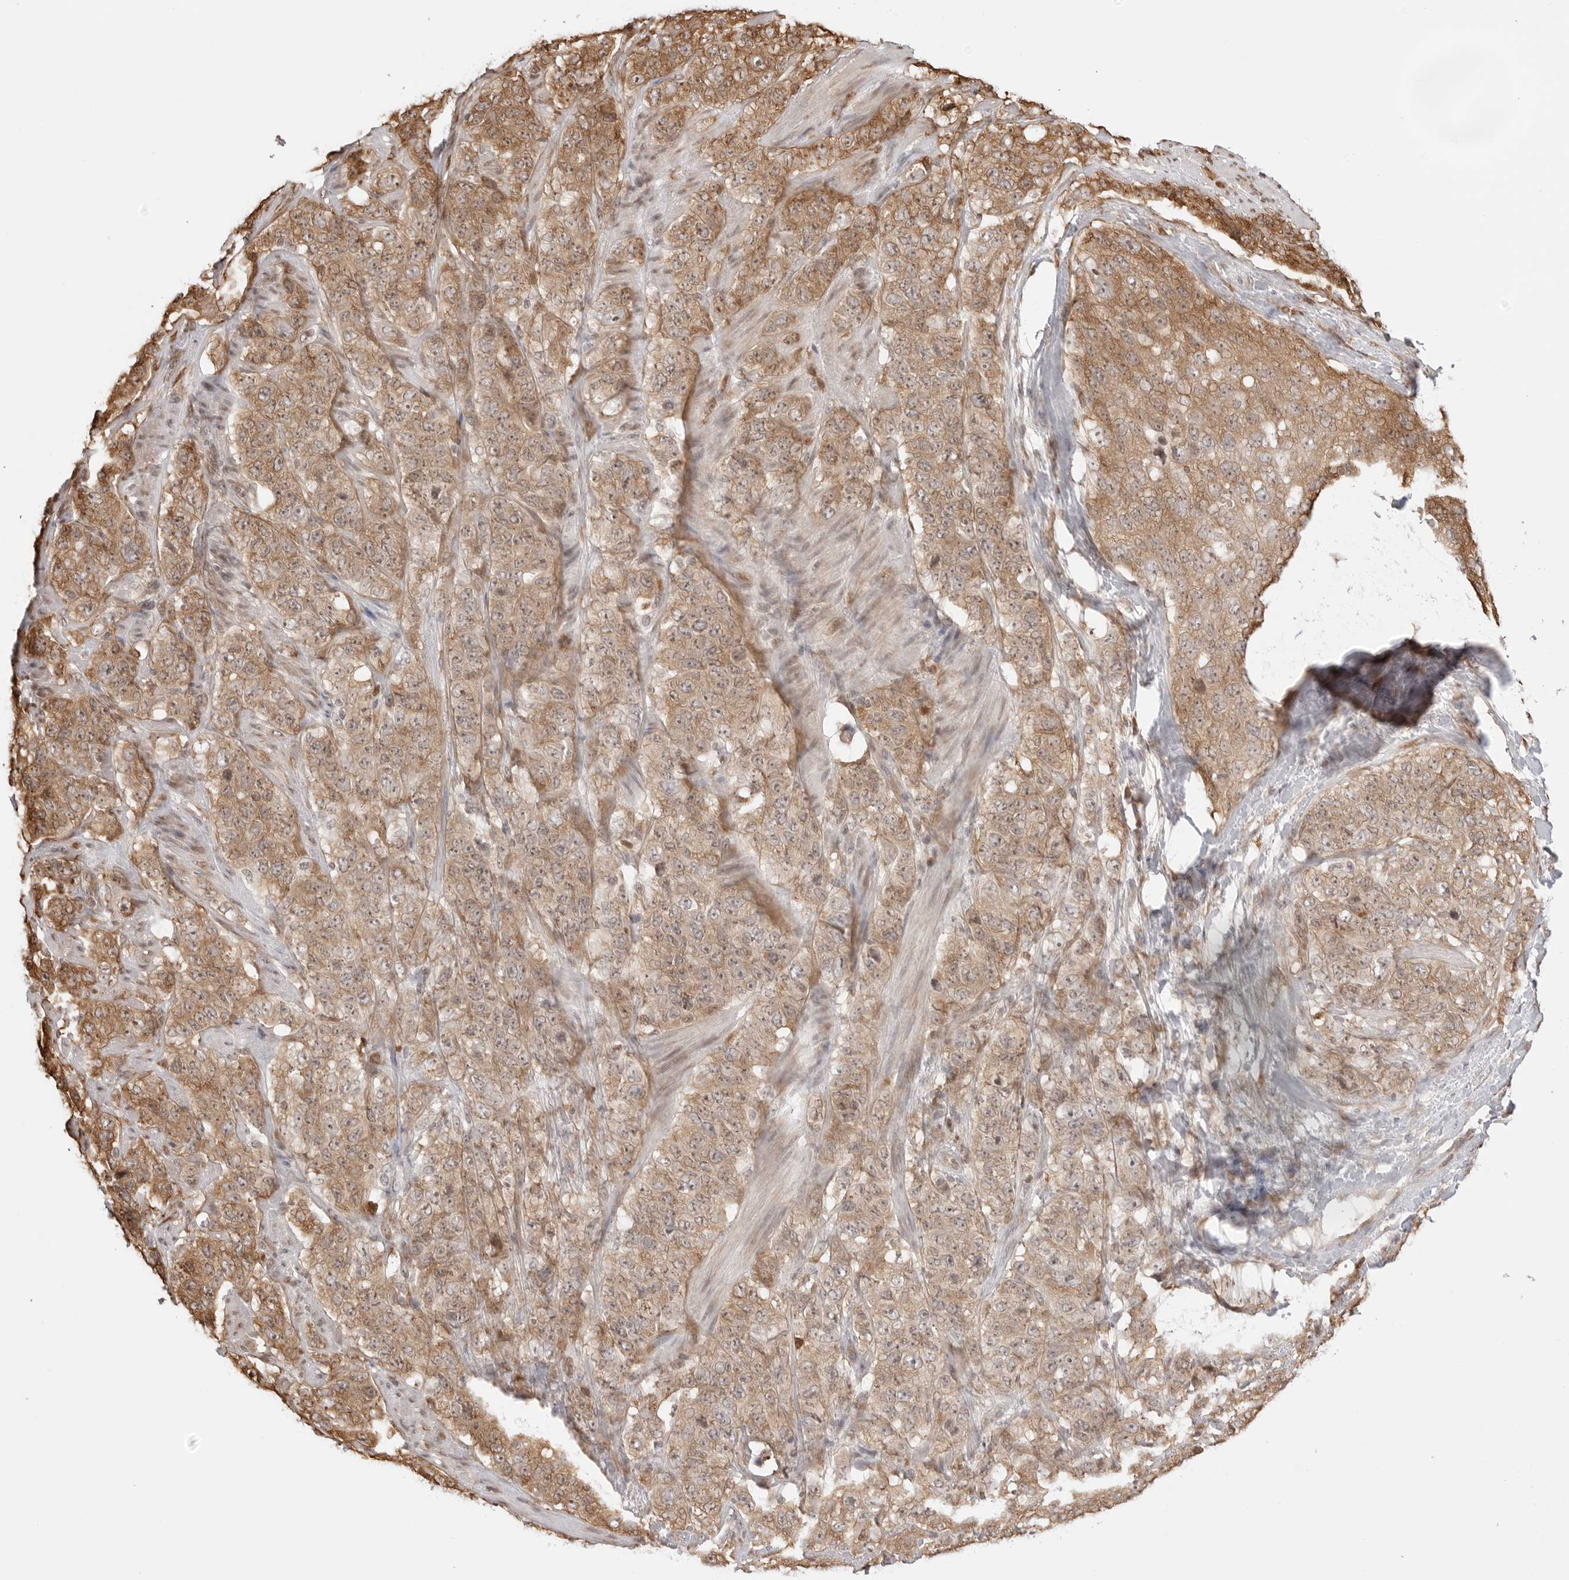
{"staining": {"intensity": "weak", "quantity": ">75%", "location": "cytoplasmic/membranous,nuclear"}, "tissue": "stomach cancer", "cell_type": "Tumor cells", "image_type": "cancer", "snomed": [{"axis": "morphology", "description": "Adenocarcinoma, NOS"}, {"axis": "topography", "description": "Stomach"}], "caption": "The histopathology image displays staining of adenocarcinoma (stomach), revealing weak cytoplasmic/membranous and nuclear protein expression (brown color) within tumor cells.", "gene": "FKBP14", "patient": {"sex": "male", "age": 48}}